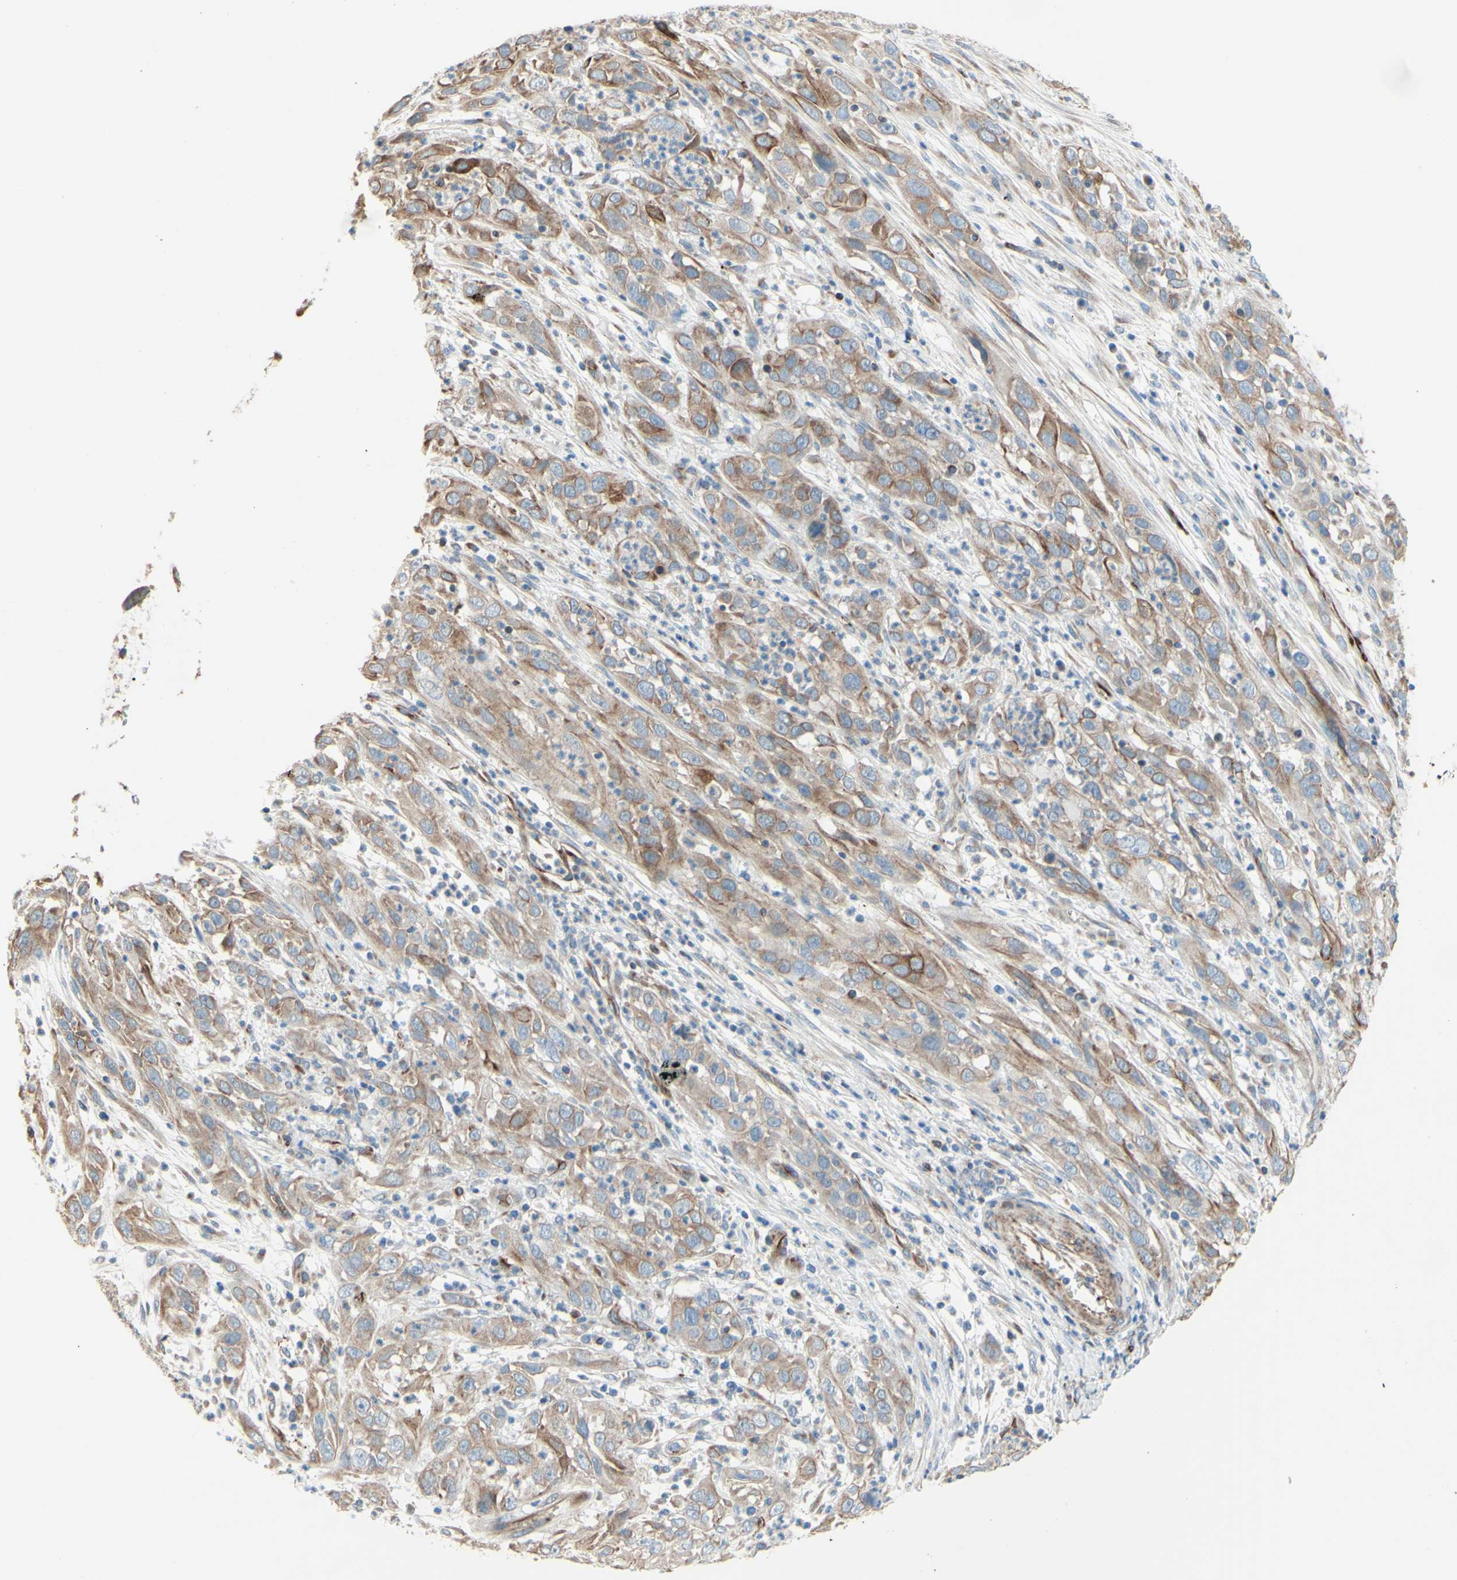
{"staining": {"intensity": "weak", "quantity": ">75%", "location": "cytoplasmic/membranous"}, "tissue": "cervical cancer", "cell_type": "Tumor cells", "image_type": "cancer", "snomed": [{"axis": "morphology", "description": "Squamous cell carcinoma, NOS"}, {"axis": "topography", "description": "Cervix"}], "caption": "Tumor cells exhibit weak cytoplasmic/membranous expression in about >75% of cells in cervical cancer (squamous cell carcinoma). (Brightfield microscopy of DAB IHC at high magnification).", "gene": "ENDOD1", "patient": {"sex": "female", "age": 32}}